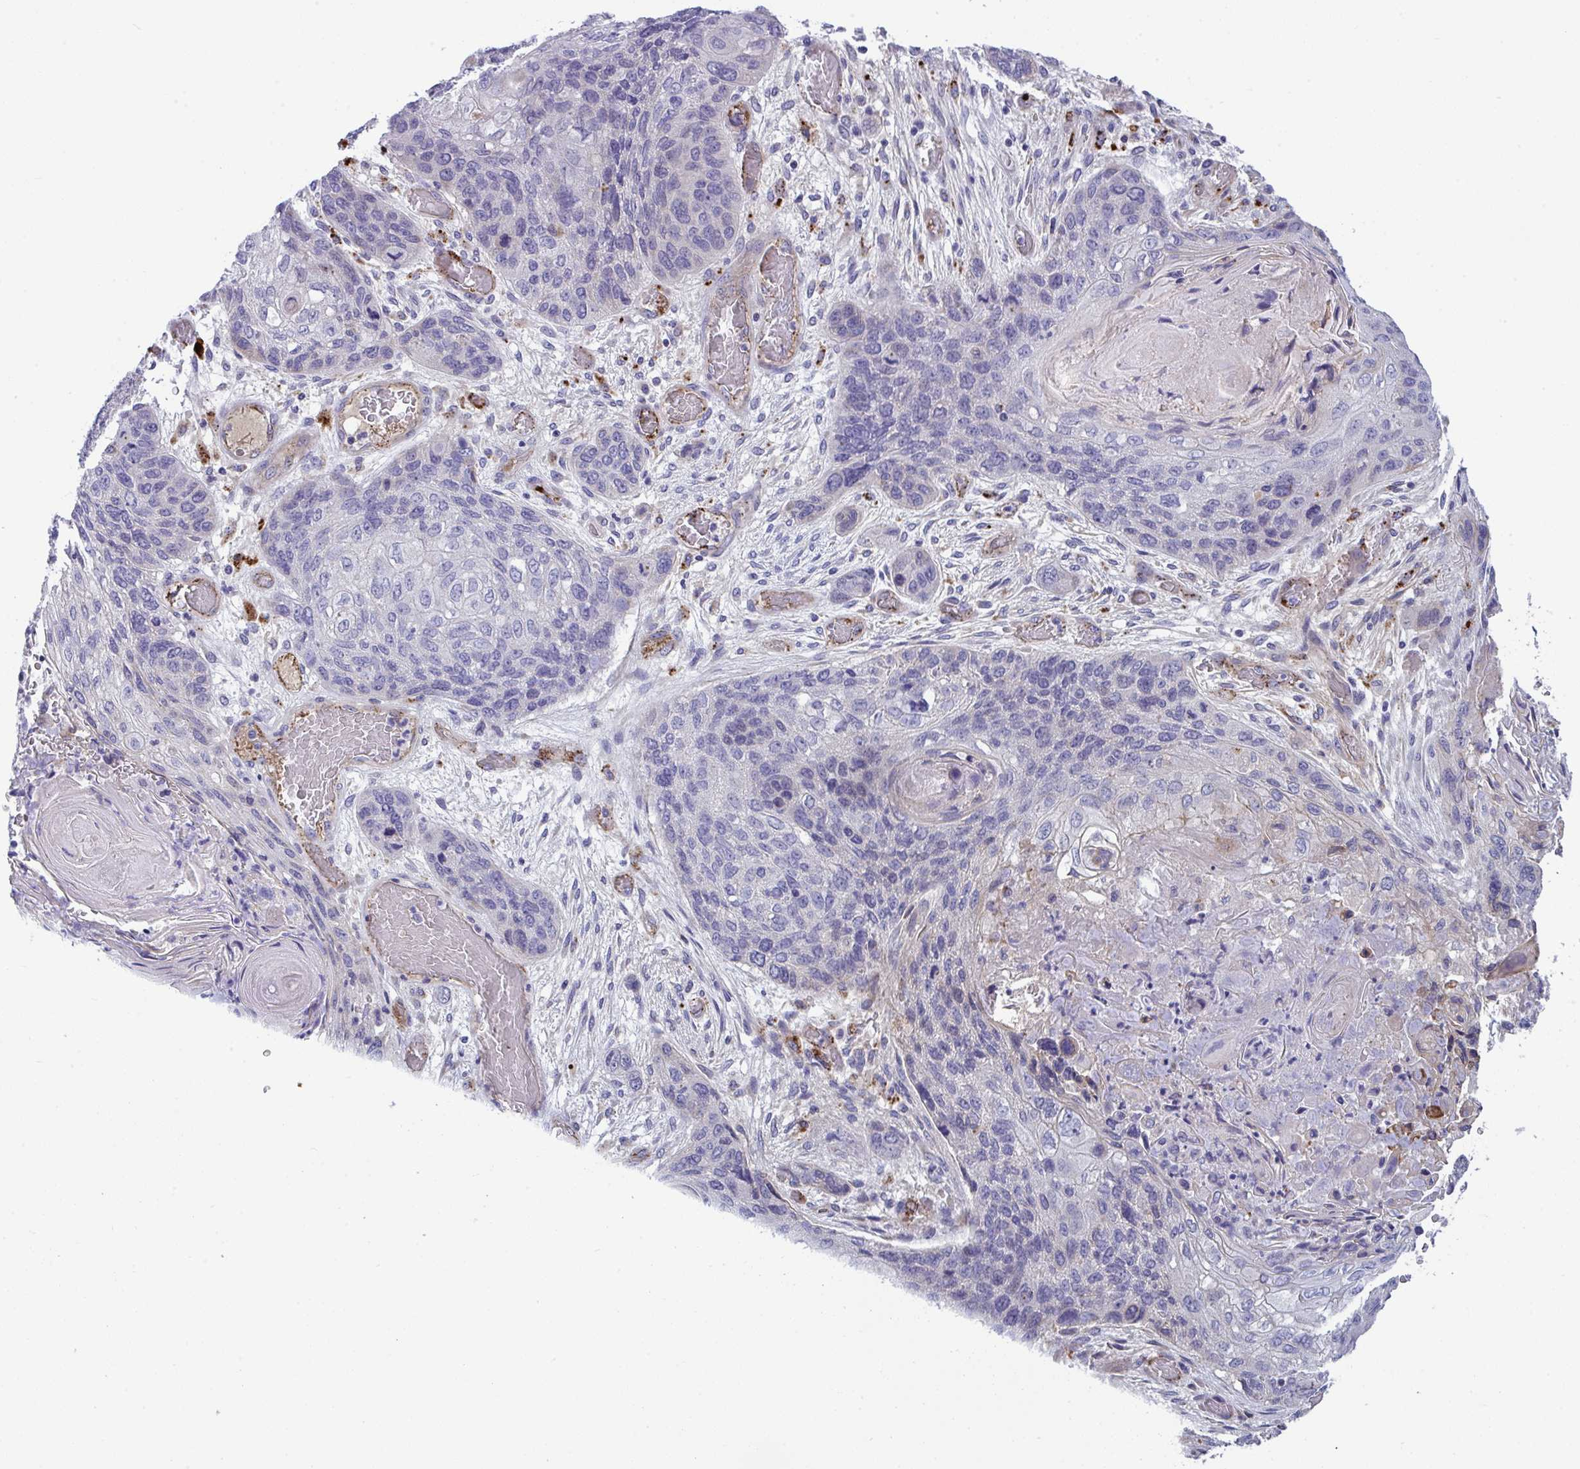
{"staining": {"intensity": "negative", "quantity": "none", "location": "none"}, "tissue": "lung cancer", "cell_type": "Tumor cells", "image_type": "cancer", "snomed": [{"axis": "morphology", "description": "Squamous cell carcinoma, NOS"}, {"axis": "morphology", "description": "Squamous cell carcinoma, metastatic, NOS"}, {"axis": "topography", "description": "Lymph node"}, {"axis": "topography", "description": "Lung"}], "caption": "The micrograph reveals no significant positivity in tumor cells of lung metastatic squamous cell carcinoma.", "gene": "TOR1AIP2", "patient": {"sex": "male", "age": 41}}